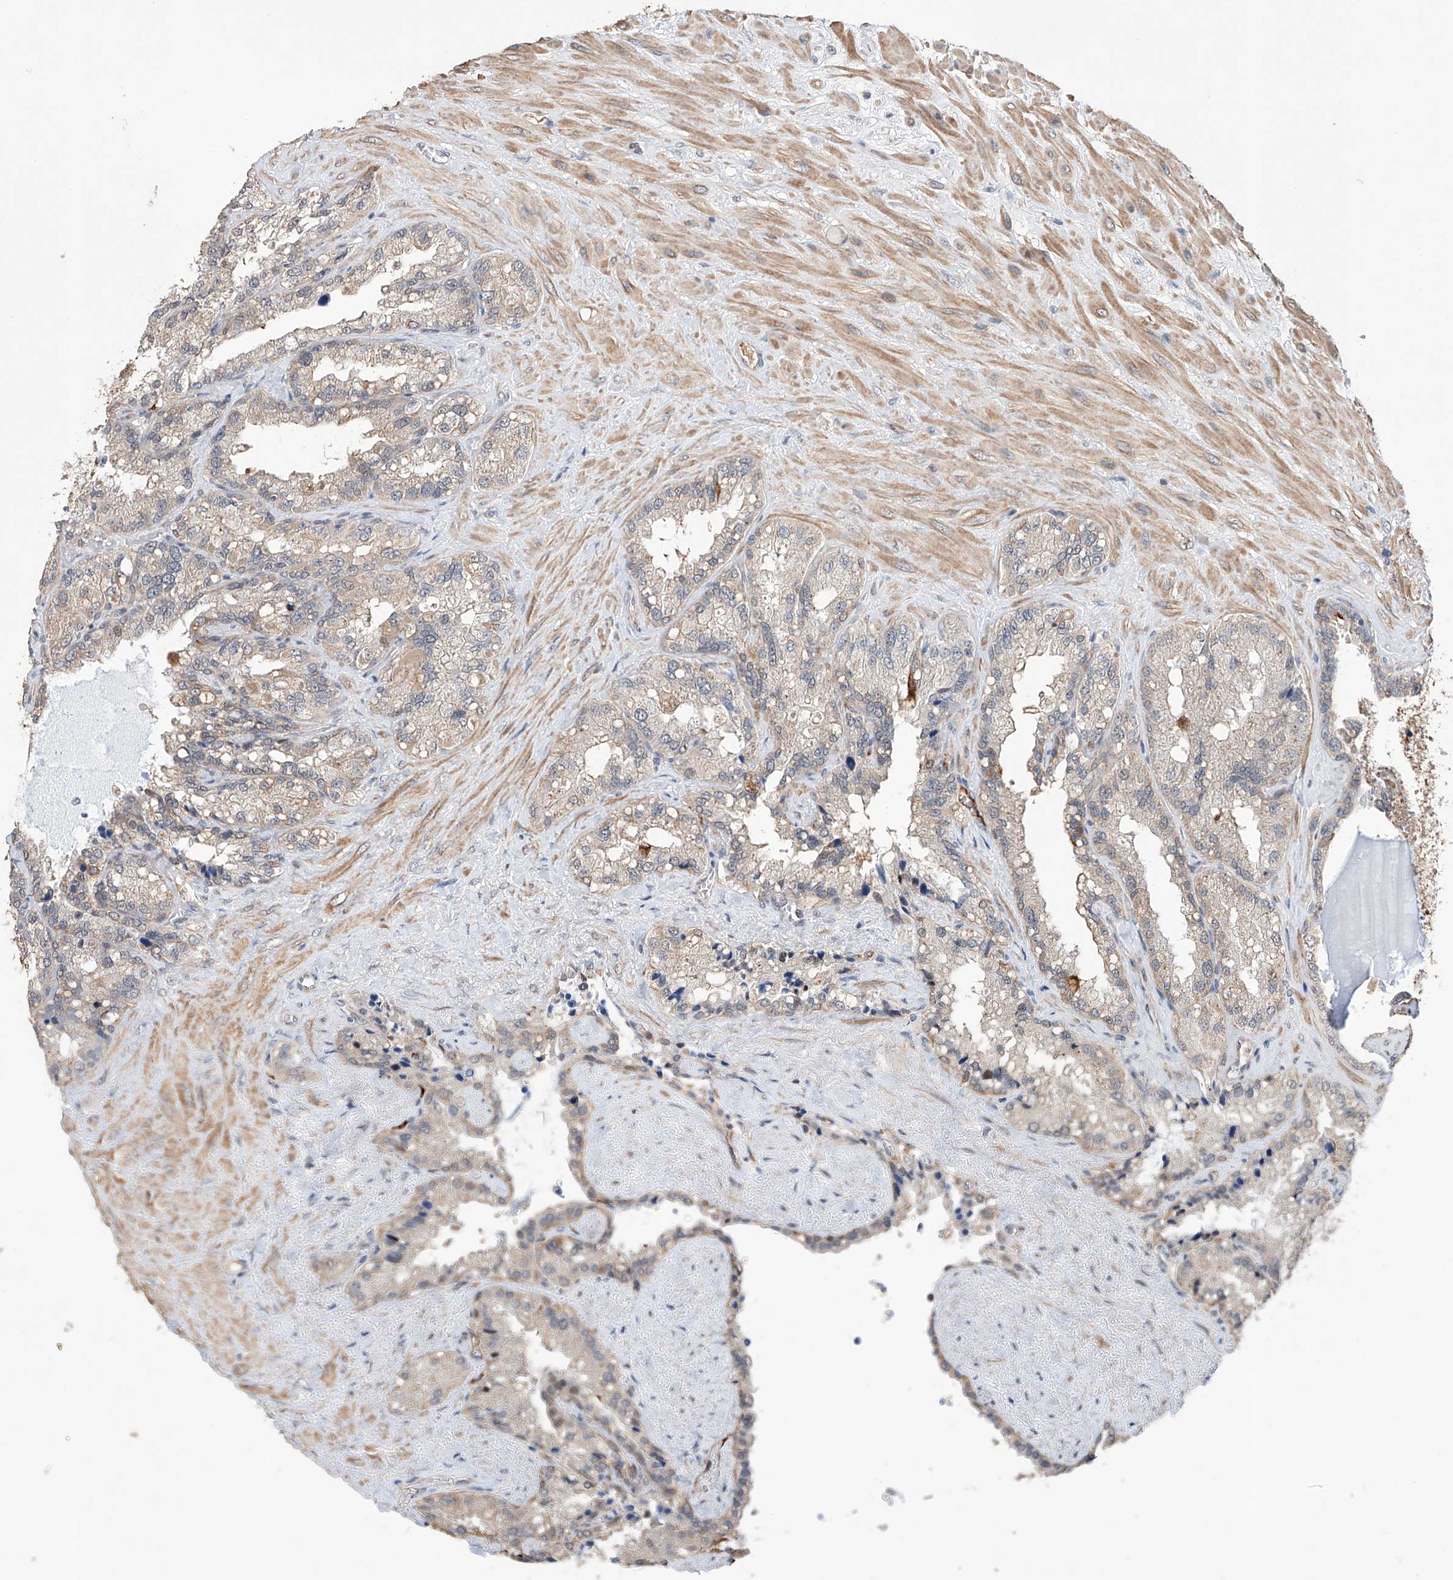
{"staining": {"intensity": "moderate", "quantity": "<25%", "location": "cytoplasmic/membranous"}, "tissue": "seminal vesicle", "cell_type": "Glandular cells", "image_type": "normal", "snomed": [{"axis": "morphology", "description": "Normal tissue, NOS"}, {"axis": "topography", "description": "Prostate"}, {"axis": "topography", "description": "Seminal veicle"}], "caption": "An image showing moderate cytoplasmic/membranous expression in approximately <25% of glandular cells in unremarkable seminal vesicle, as visualized by brown immunohistochemical staining.", "gene": "AFG1L", "patient": {"sex": "male", "age": 68}}